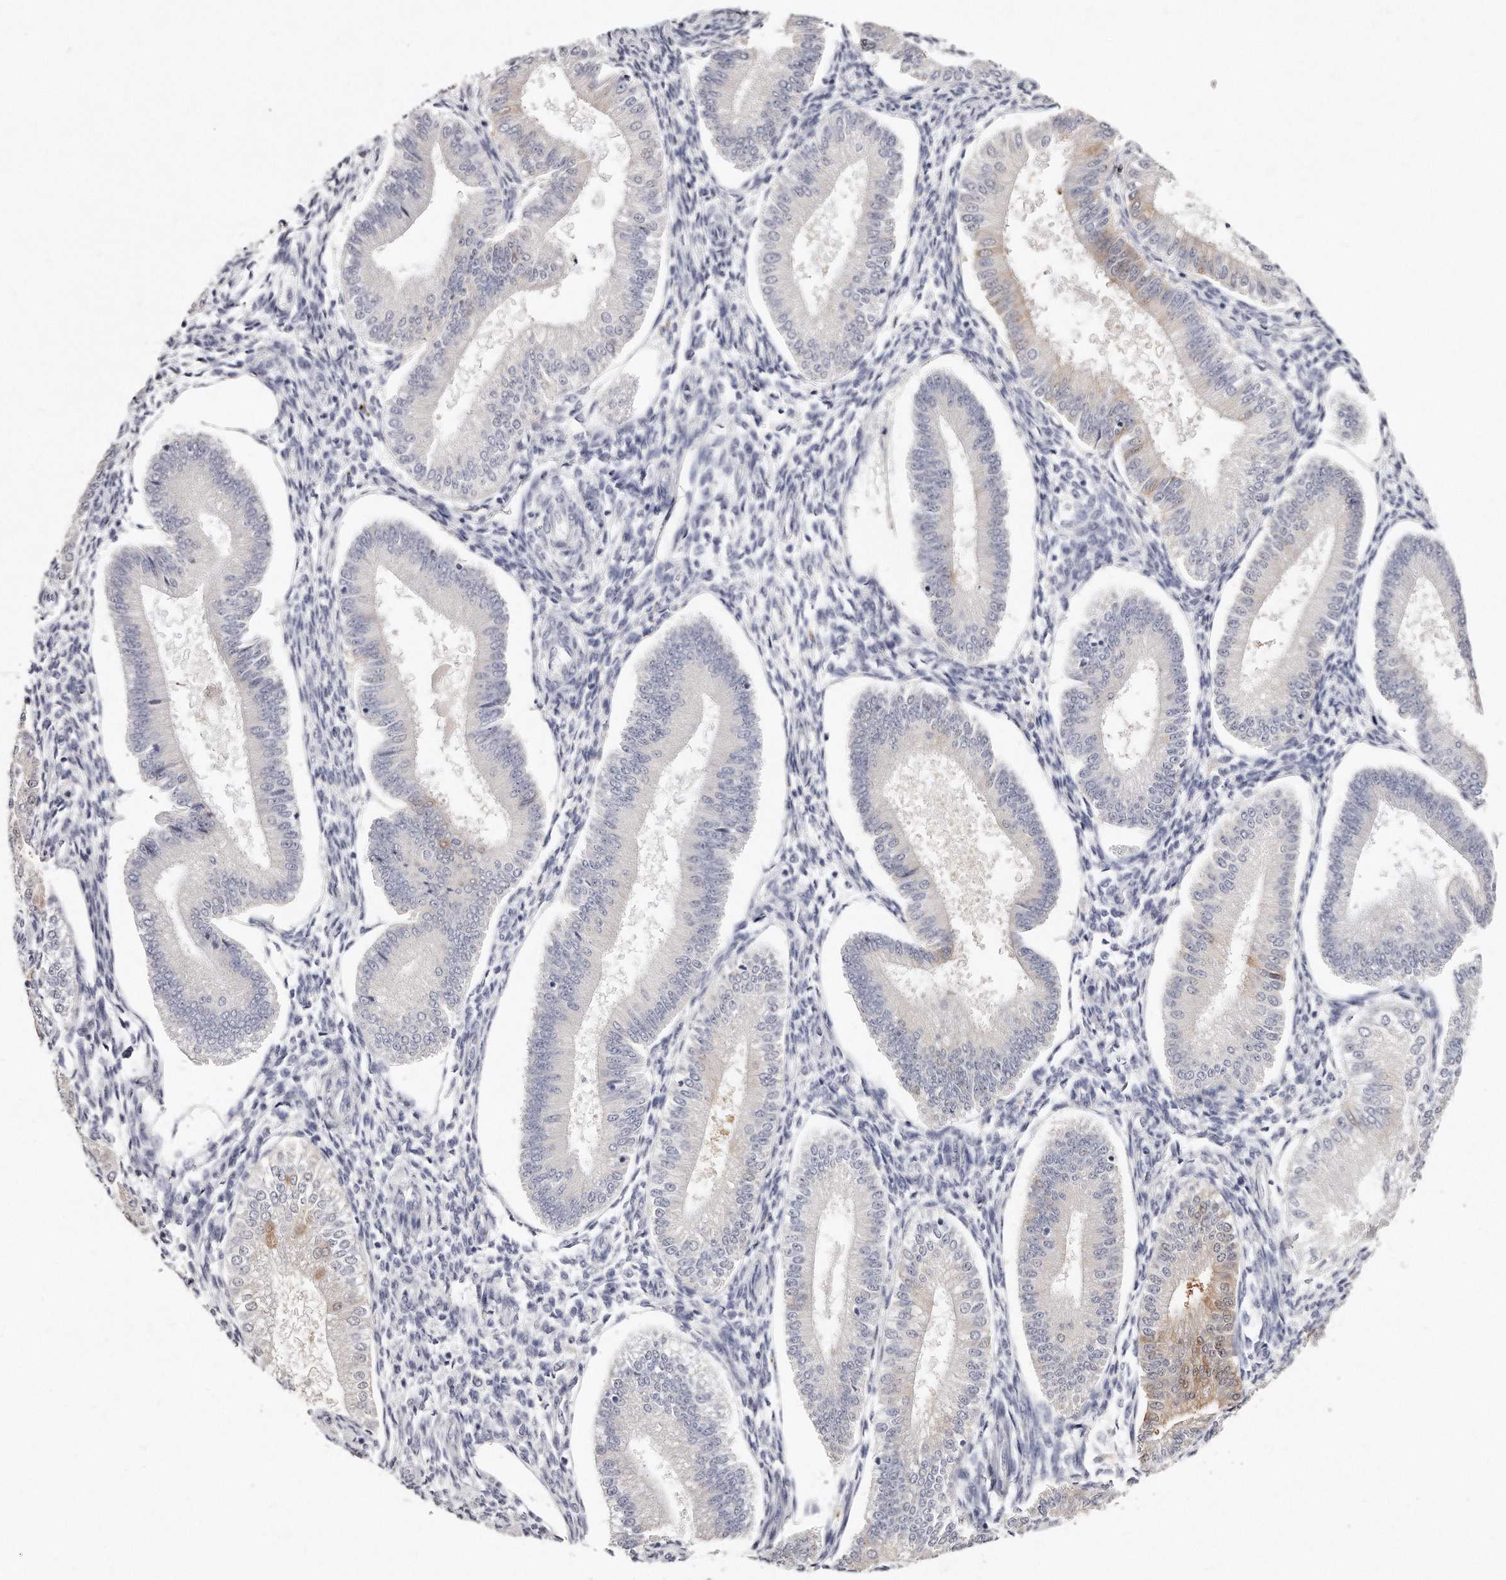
{"staining": {"intensity": "negative", "quantity": "none", "location": "none"}, "tissue": "endometrium", "cell_type": "Cells in endometrial stroma", "image_type": "normal", "snomed": [{"axis": "morphology", "description": "Normal tissue, NOS"}, {"axis": "topography", "description": "Endometrium"}], "caption": "This is an IHC histopathology image of unremarkable human endometrium. There is no staining in cells in endometrial stroma.", "gene": "GDA", "patient": {"sex": "female", "age": 39}}